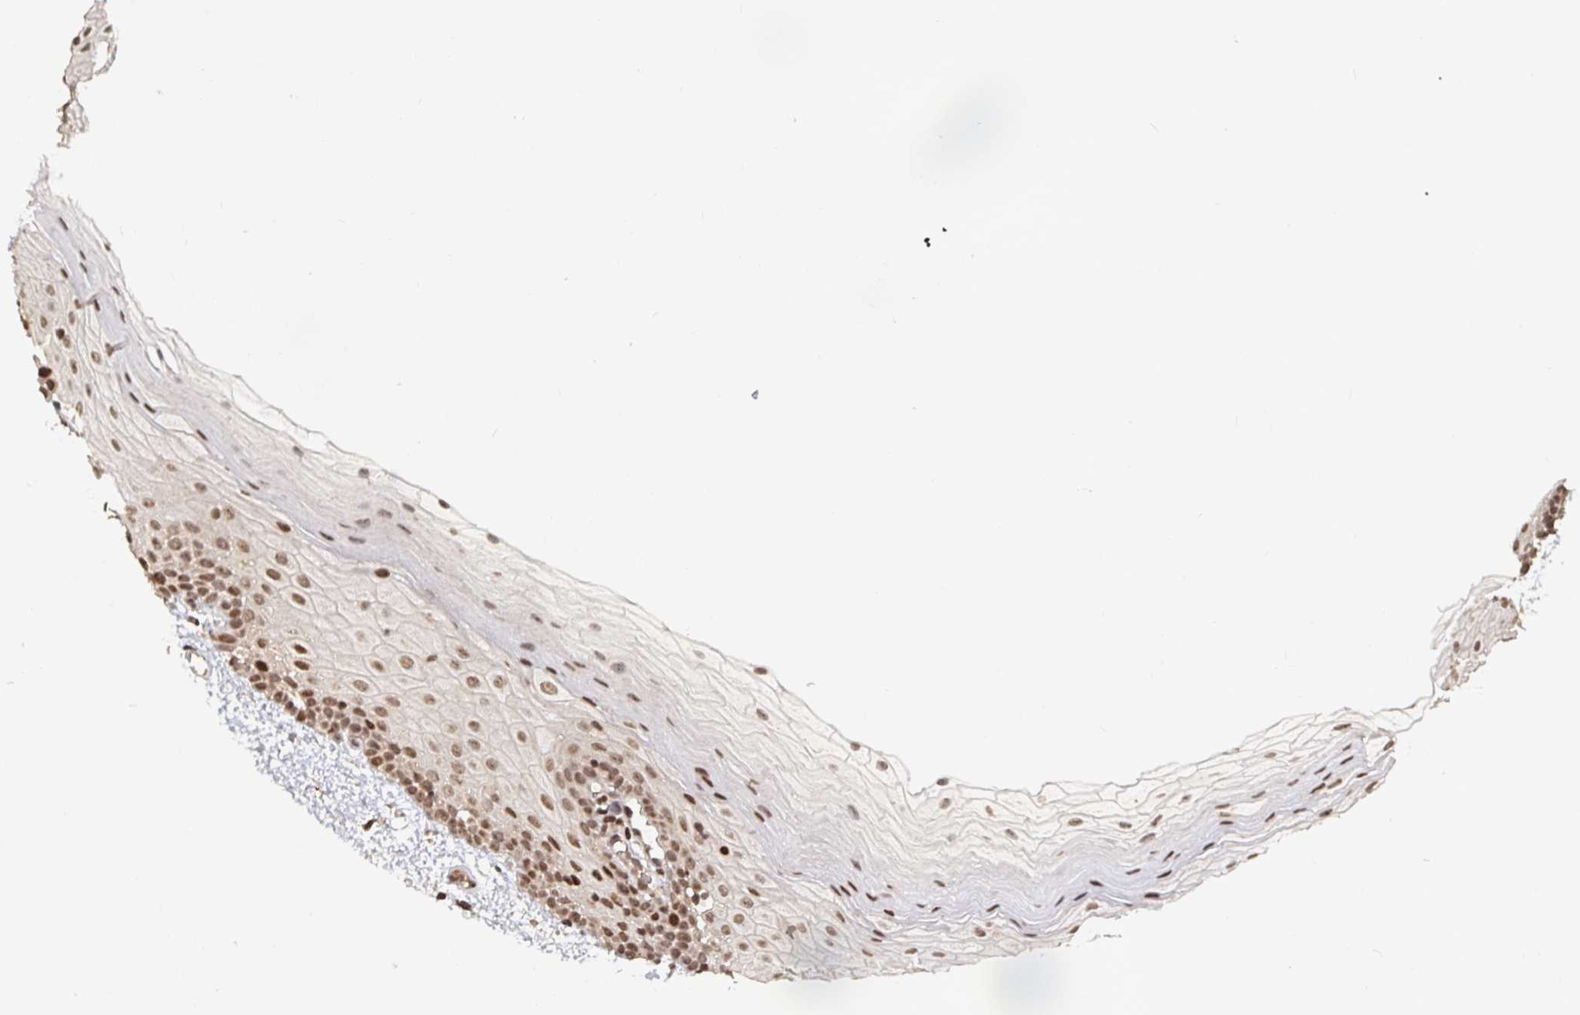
{"staining": {"intensity": "moderate", "quantity": ">75%", "location": "nuclear"}, "tissue": "oral mucosa", "cell_type": "Squamous epithelial cells", "image_type": "normal", "snomed": [{"axis": "morphology", "description": "Normal tissue, NOS"}, {"axis": "topography", "description": "Oral tissue"}], "caption": "Immunohistochemical staining of unremarkable oral mucosa reveals medium levels of moderate nuclear expression in approximately >75% of squamous epithelial cells.", "gene": "ZDHHC12", "patient": {"sex": "female", "age": 82}}